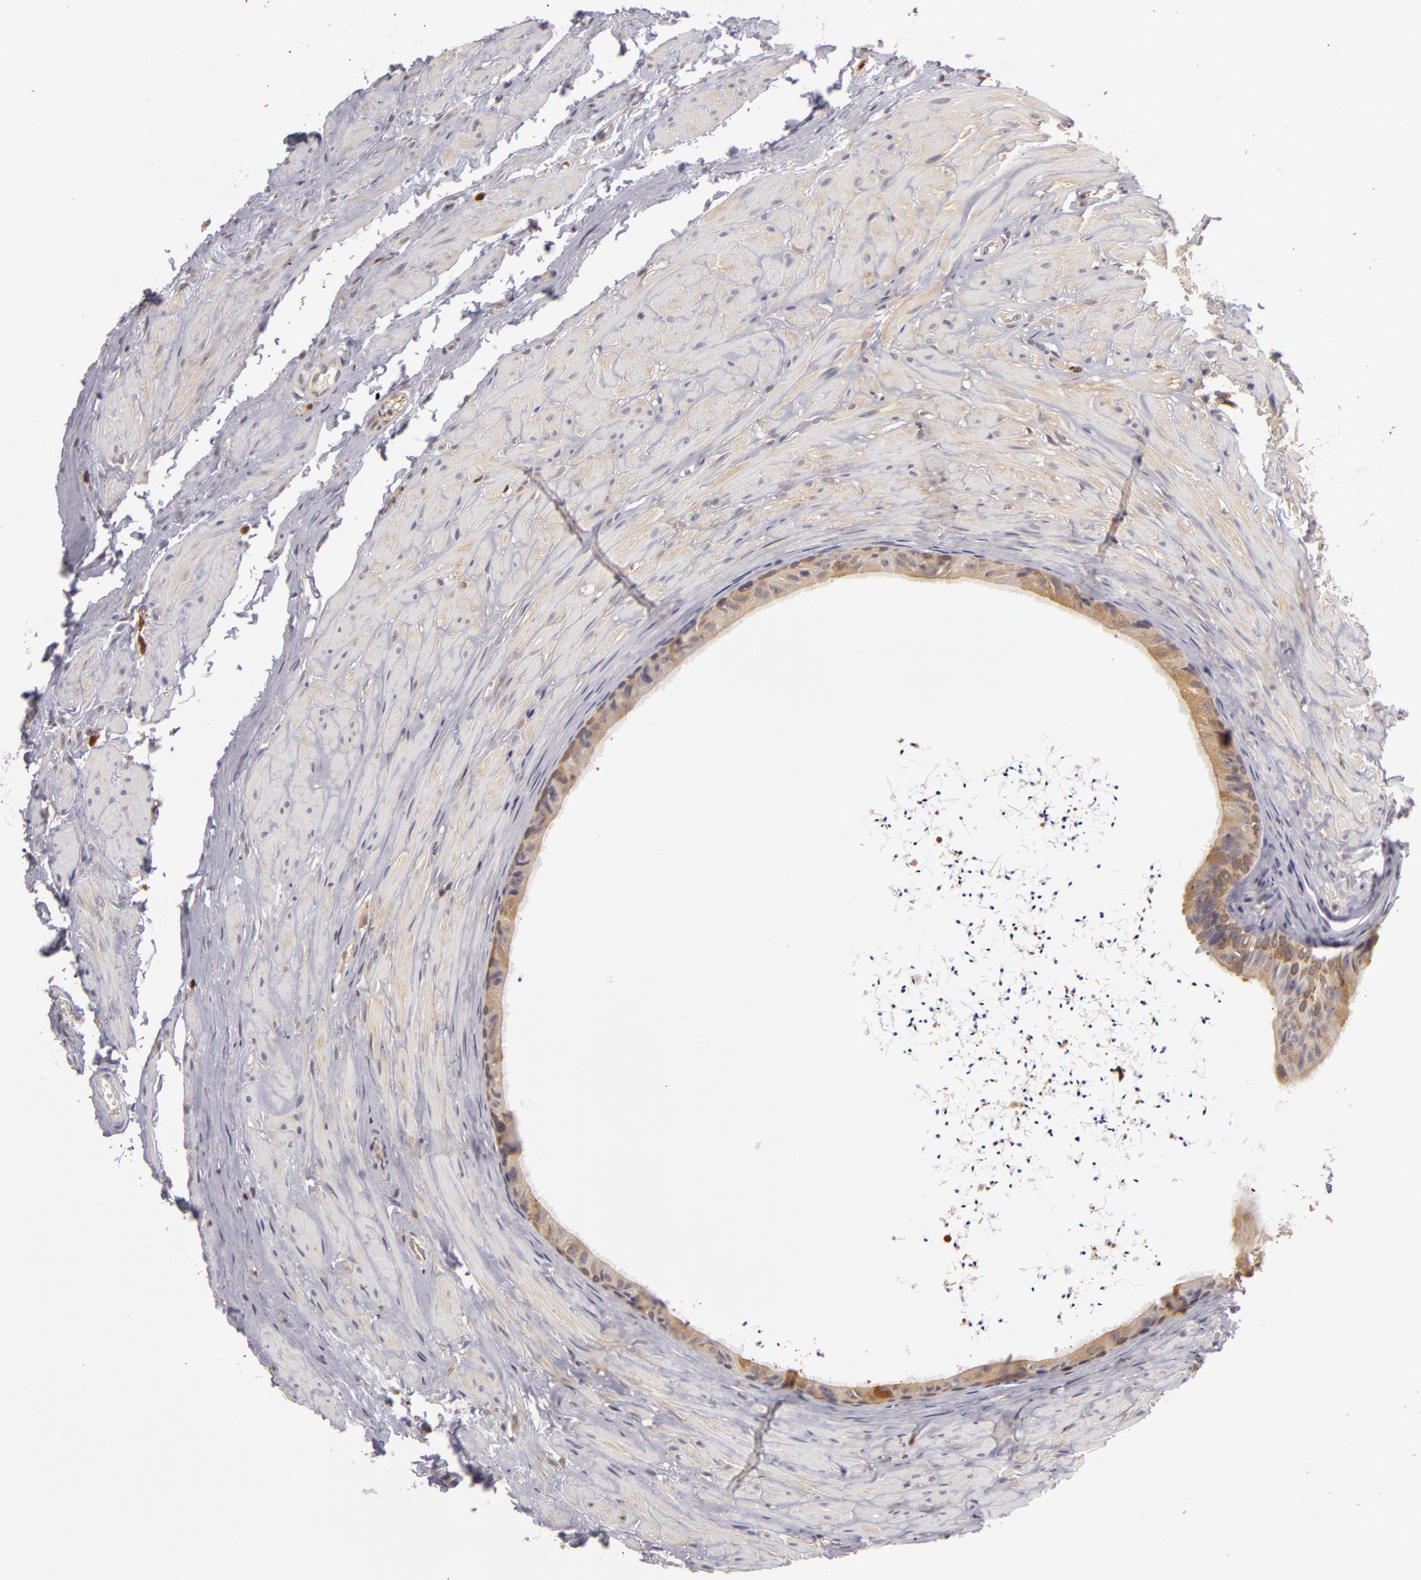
{"staining": {"intensity": "weak", "quantity": "25%-75%", "location": "cytoplasmic/membranous"}, "tissue": "epididymis", "cell_type": "Glandular cells", "image_type": "normal", "snomed": [{"axis": "morphology", "description": "Normal tissue, NOS"}, {"axis": "topography", "description": "Epididymis"}], "caption": "The histopathology image demonstrates staining of benign epididymis, revealing weak cytoplasmic/membranous protein staining (brown color) within glandular cells.", "gene": "GNPDA1", "patient": {"sex": "male", "age": 77}}